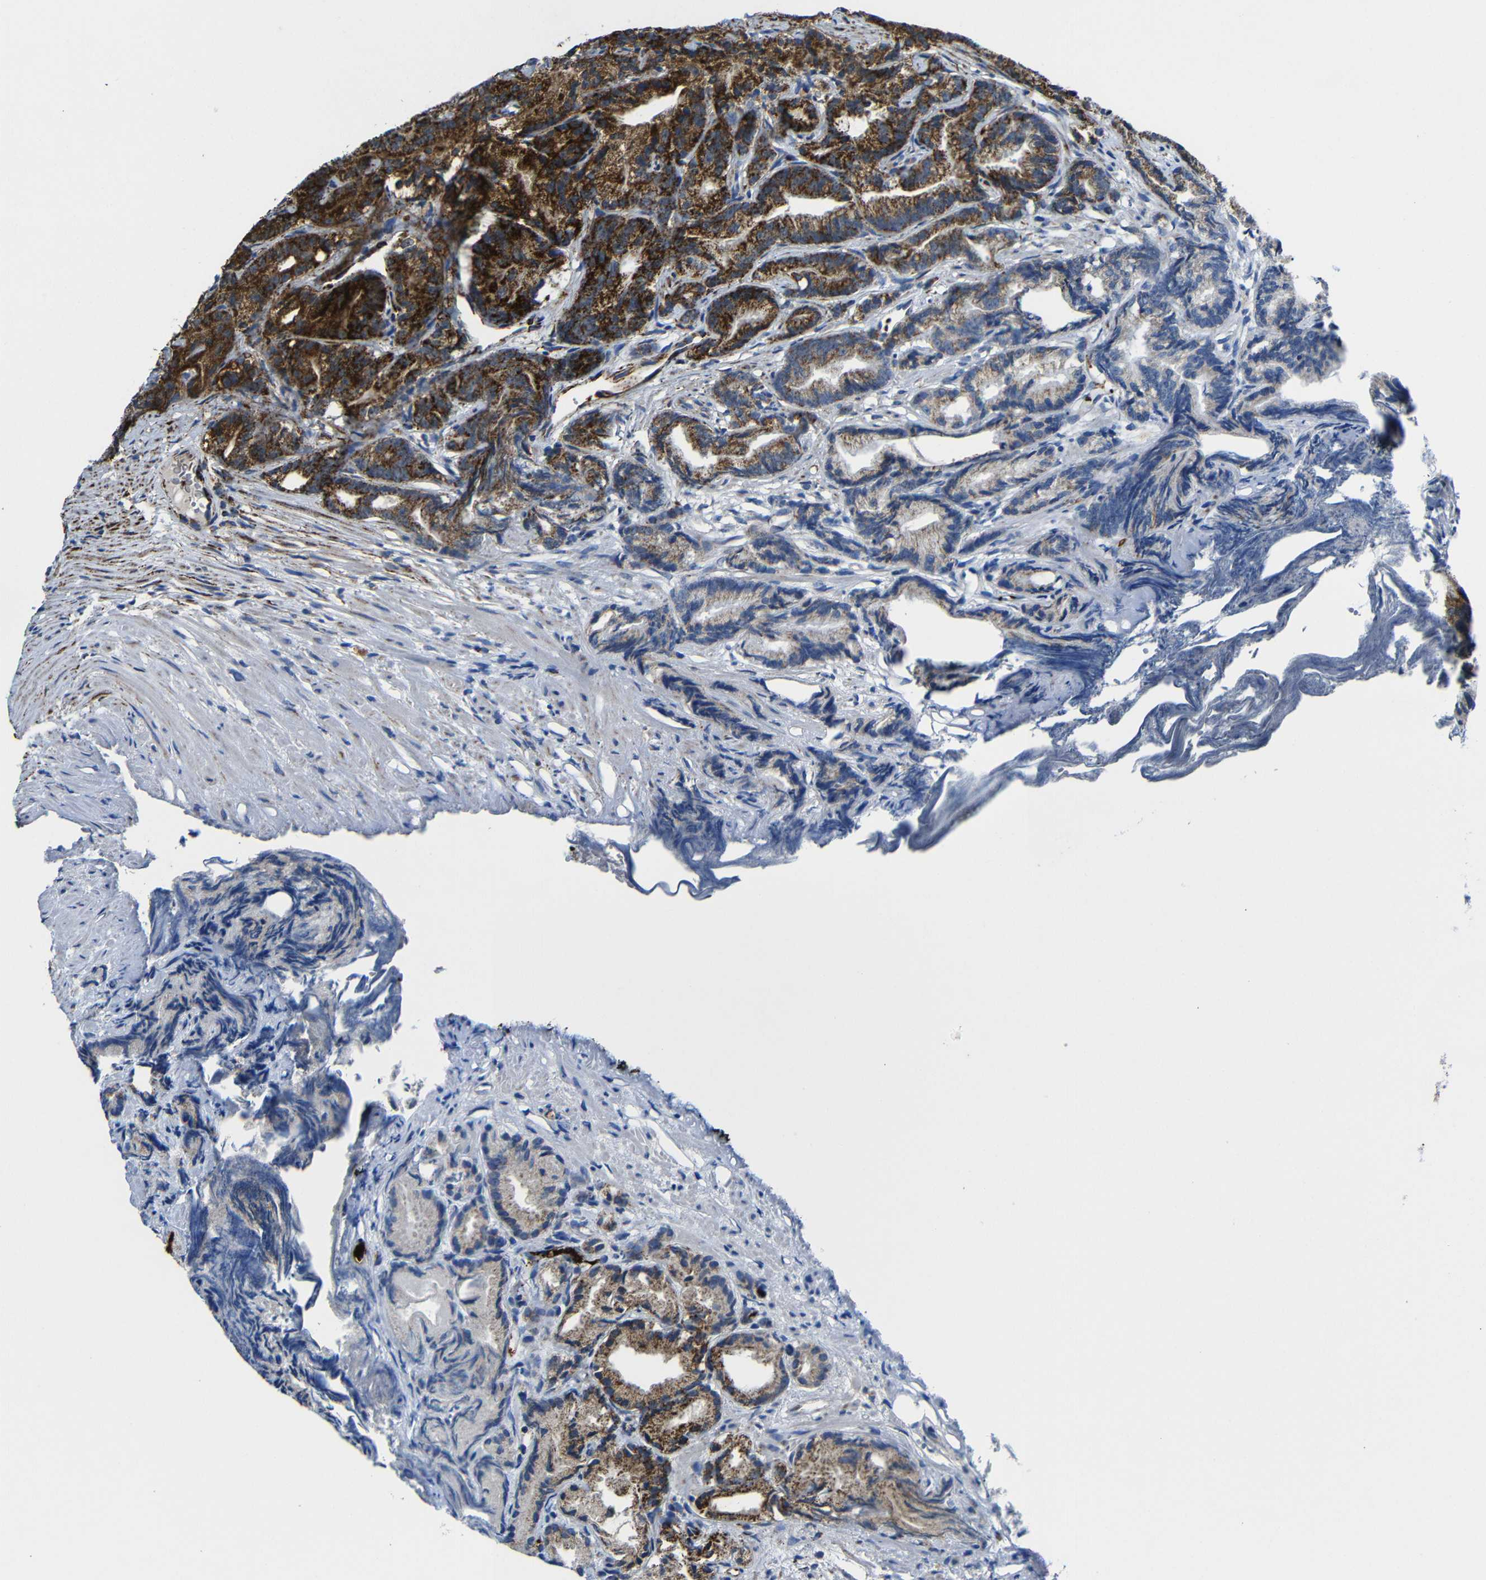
{"staining": {"intensity": "strong", "quantity": "25%-75%", "location": "cytoplasmic/membranous"}, "tissue": "prostate cancer", "cell_type": "Tumor cells", "image_type": "cancer", "snomed": [{"axis": "morphology", "description": "Adenocarcinoma, Low grade"}, {"axis": "topography", "description": "Prostate"}], "caption": "A photomicrograph of human prostate adenocarcinoma (low-grade) stained for a protein exhibits strong cytoplasmic/membranous brown staining in tumor cells. (IHC, brightfield microscopy, high magnification).", "gene": "CA5B", "patient": {"sex": "male", "age": 89}}